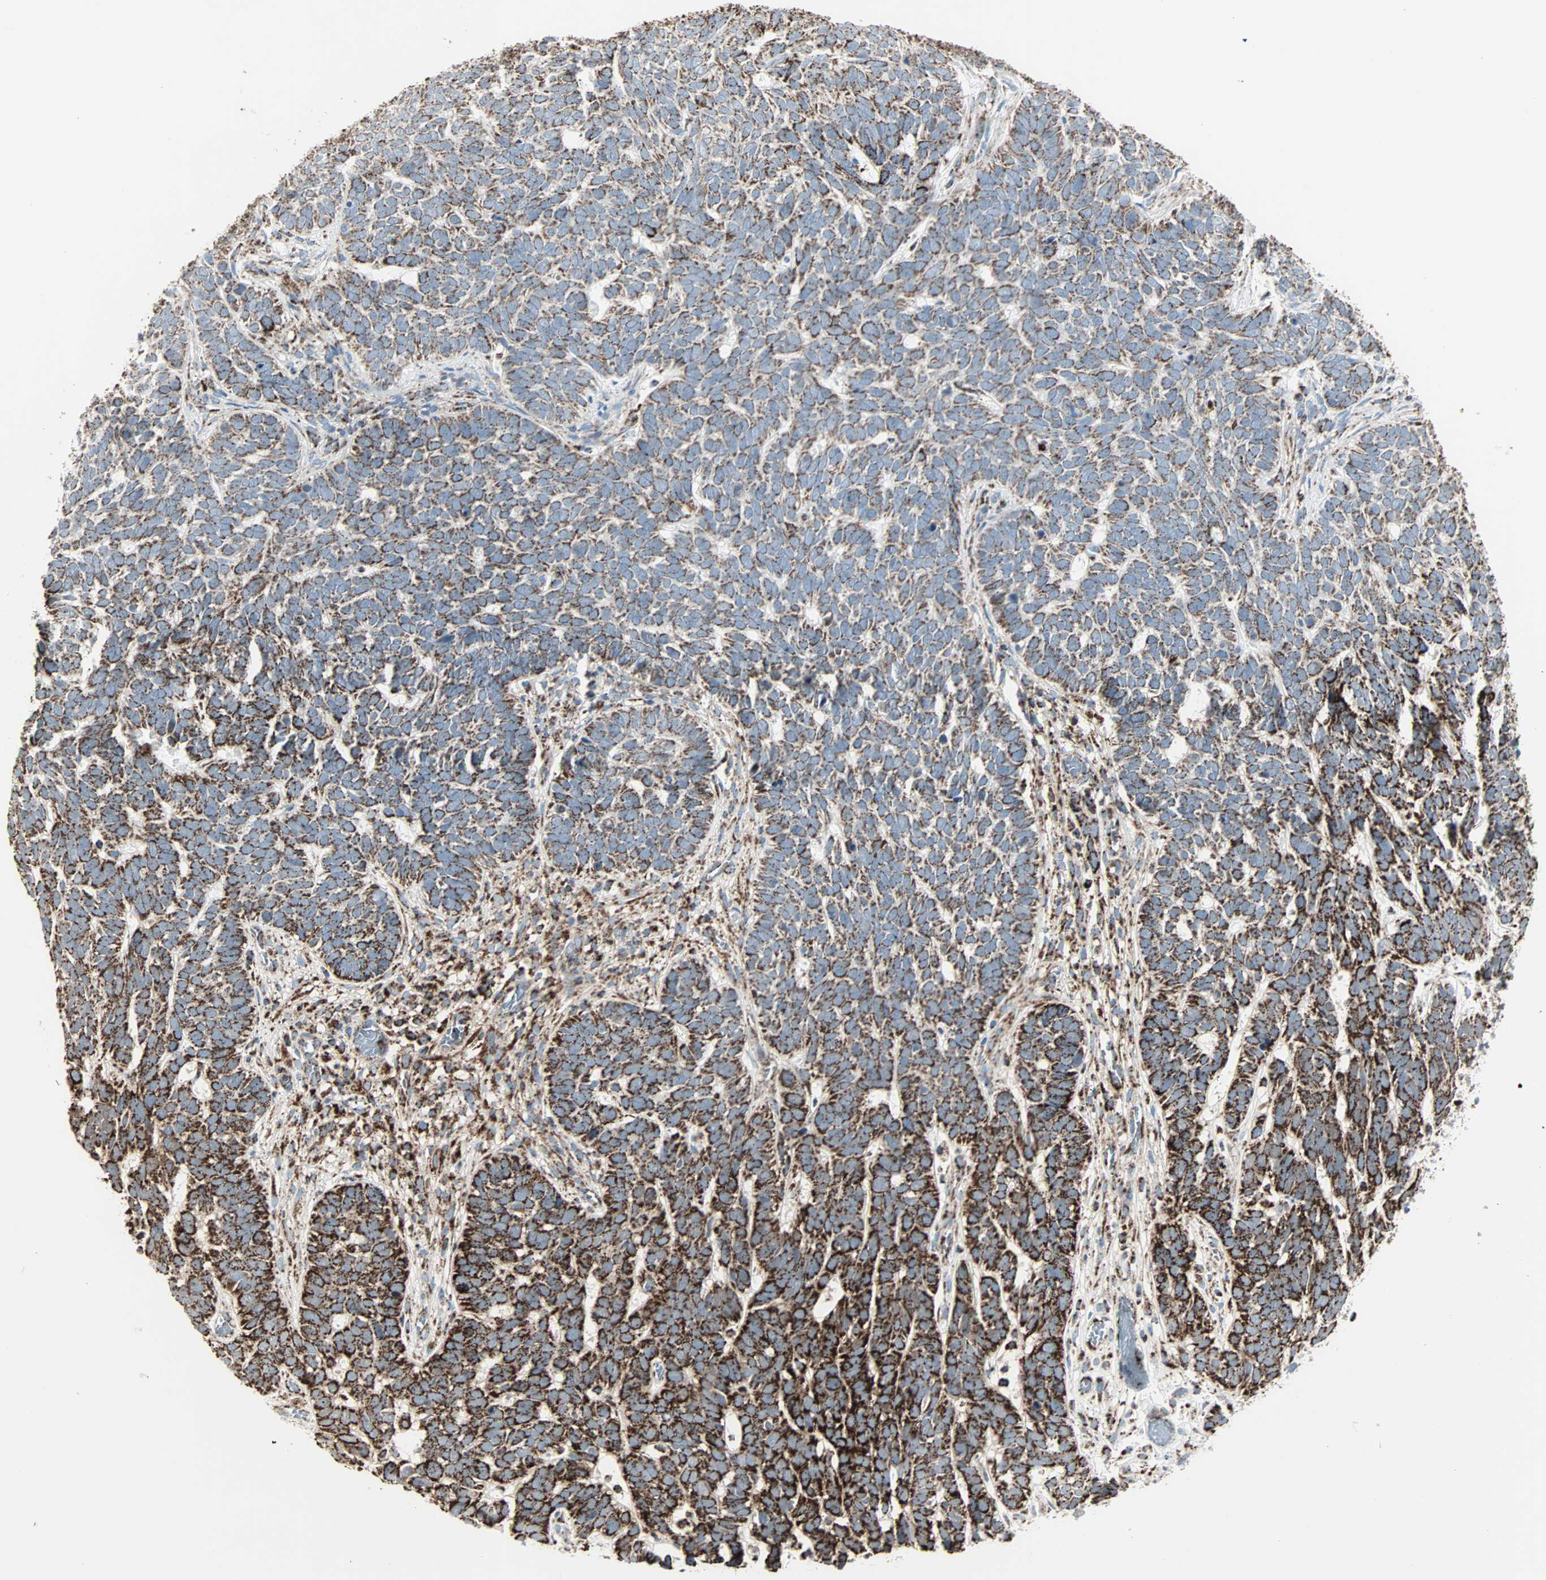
{"staining": {"intensity": "strong", "quantity": ">75%", "location": "cytoplasmic/membranous"}, "tissue": "skin cancer", "cell_type": "Tumor cells", "image_type": "cancer", "snomed": [{"axis": "morphology", "description": "Basal cell carcinoma"}, {"axis": "topography", "description": "Skin"}], "caption": "Protein staining of basal cell carcinoma (skin) tissue exhibits strong cytoplasmic/membranous expression in approximately >75% of tumor cells.", "gene": "IDH2", "patient": {"sex": "male", "age": 87}}